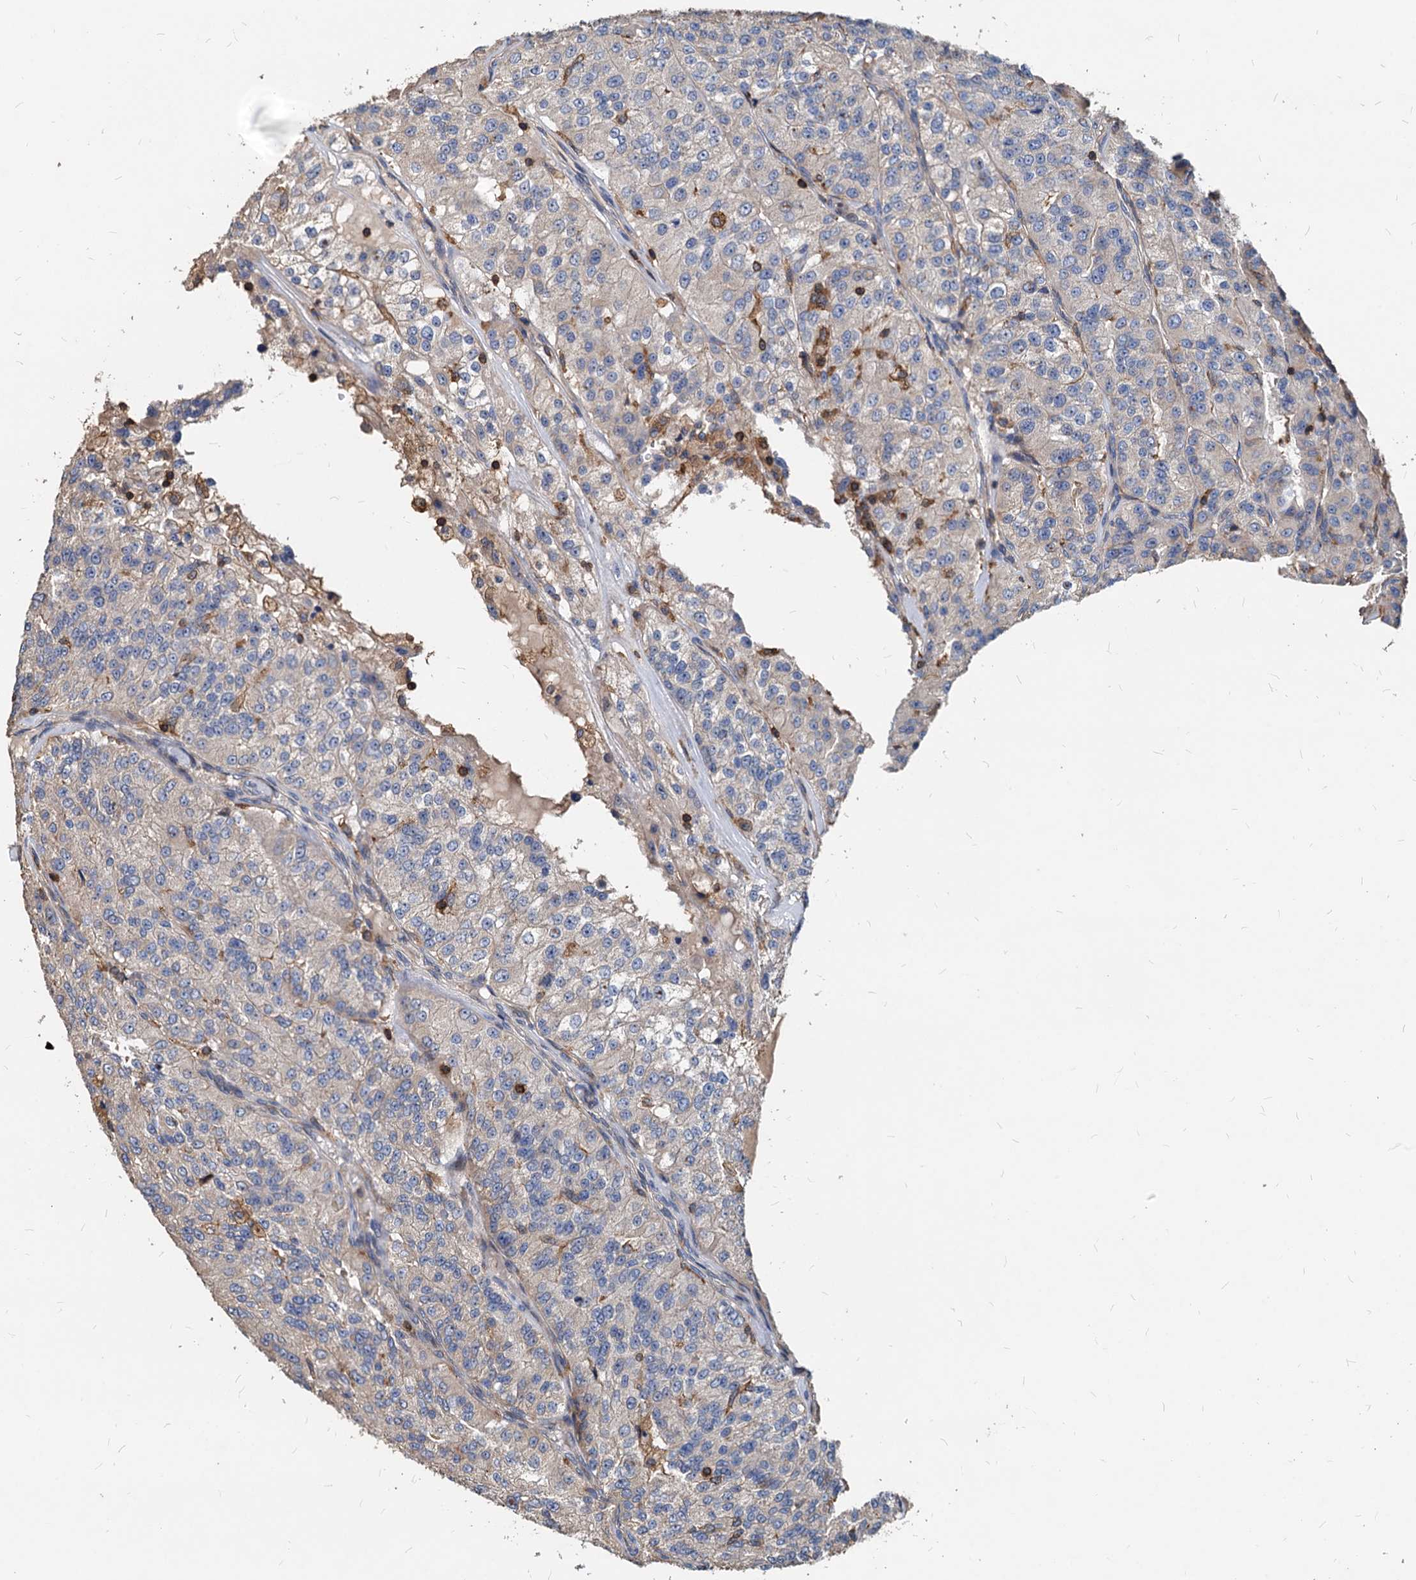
{"staining": {"intensity": "negative", "quantity": "none", "location": "none"}, "tissue": "renal cancer", "cell_type": "Tumor cells", "image_type": "cancer", "snomed": [{"axis": "morphology", "description": "Adenocarcinoma, NOS"}, {"axis": "topography", "description": "Kidney"}], "caption": "Histopathology image shows no protein expression in tumor cells of renal cancer (adenocarcinoma) tissue.", "gene": "LCP2", "patient": {"sex": "female", "age": 63}}